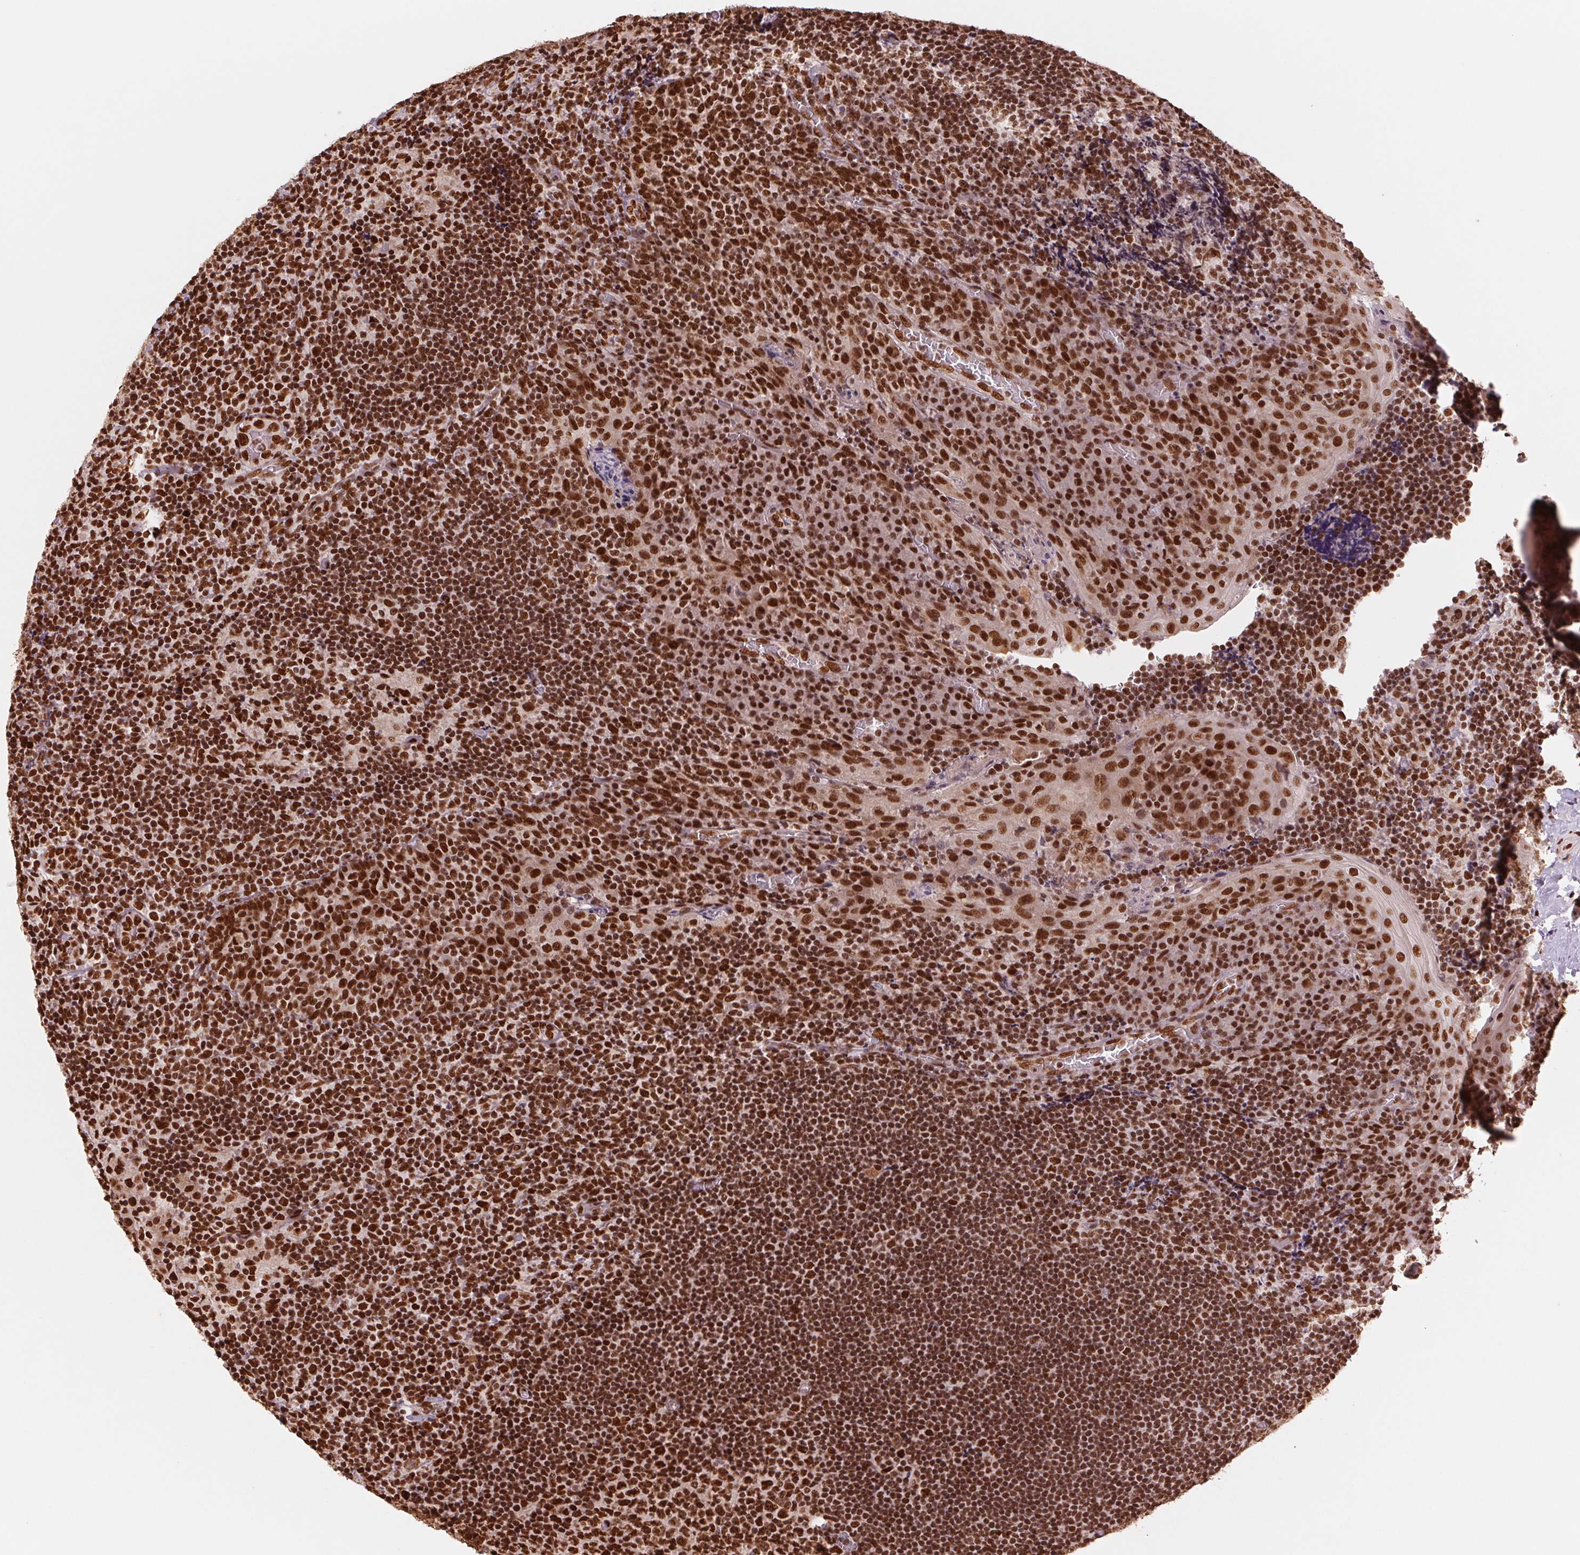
{"staining": {"intensity": "strong", "quantity": ">75%", "location": "nuclear"}, "tissue": "tonsil", "cell_type": "Germinal center cells", "image_type": "normal", "snomed": [{"axis": "morphology", "description": "Normal tissue, NOS"}, {"axis": "topography", "description": "Tonsil"}], "caption": "Normal tonsil reveals strong nuclear positivity in approximately >75% of germinal center cells, visualized by immunohistochemistry.", "gene": "TTLL9", "patient": {"sex": "male", "age": 17}}